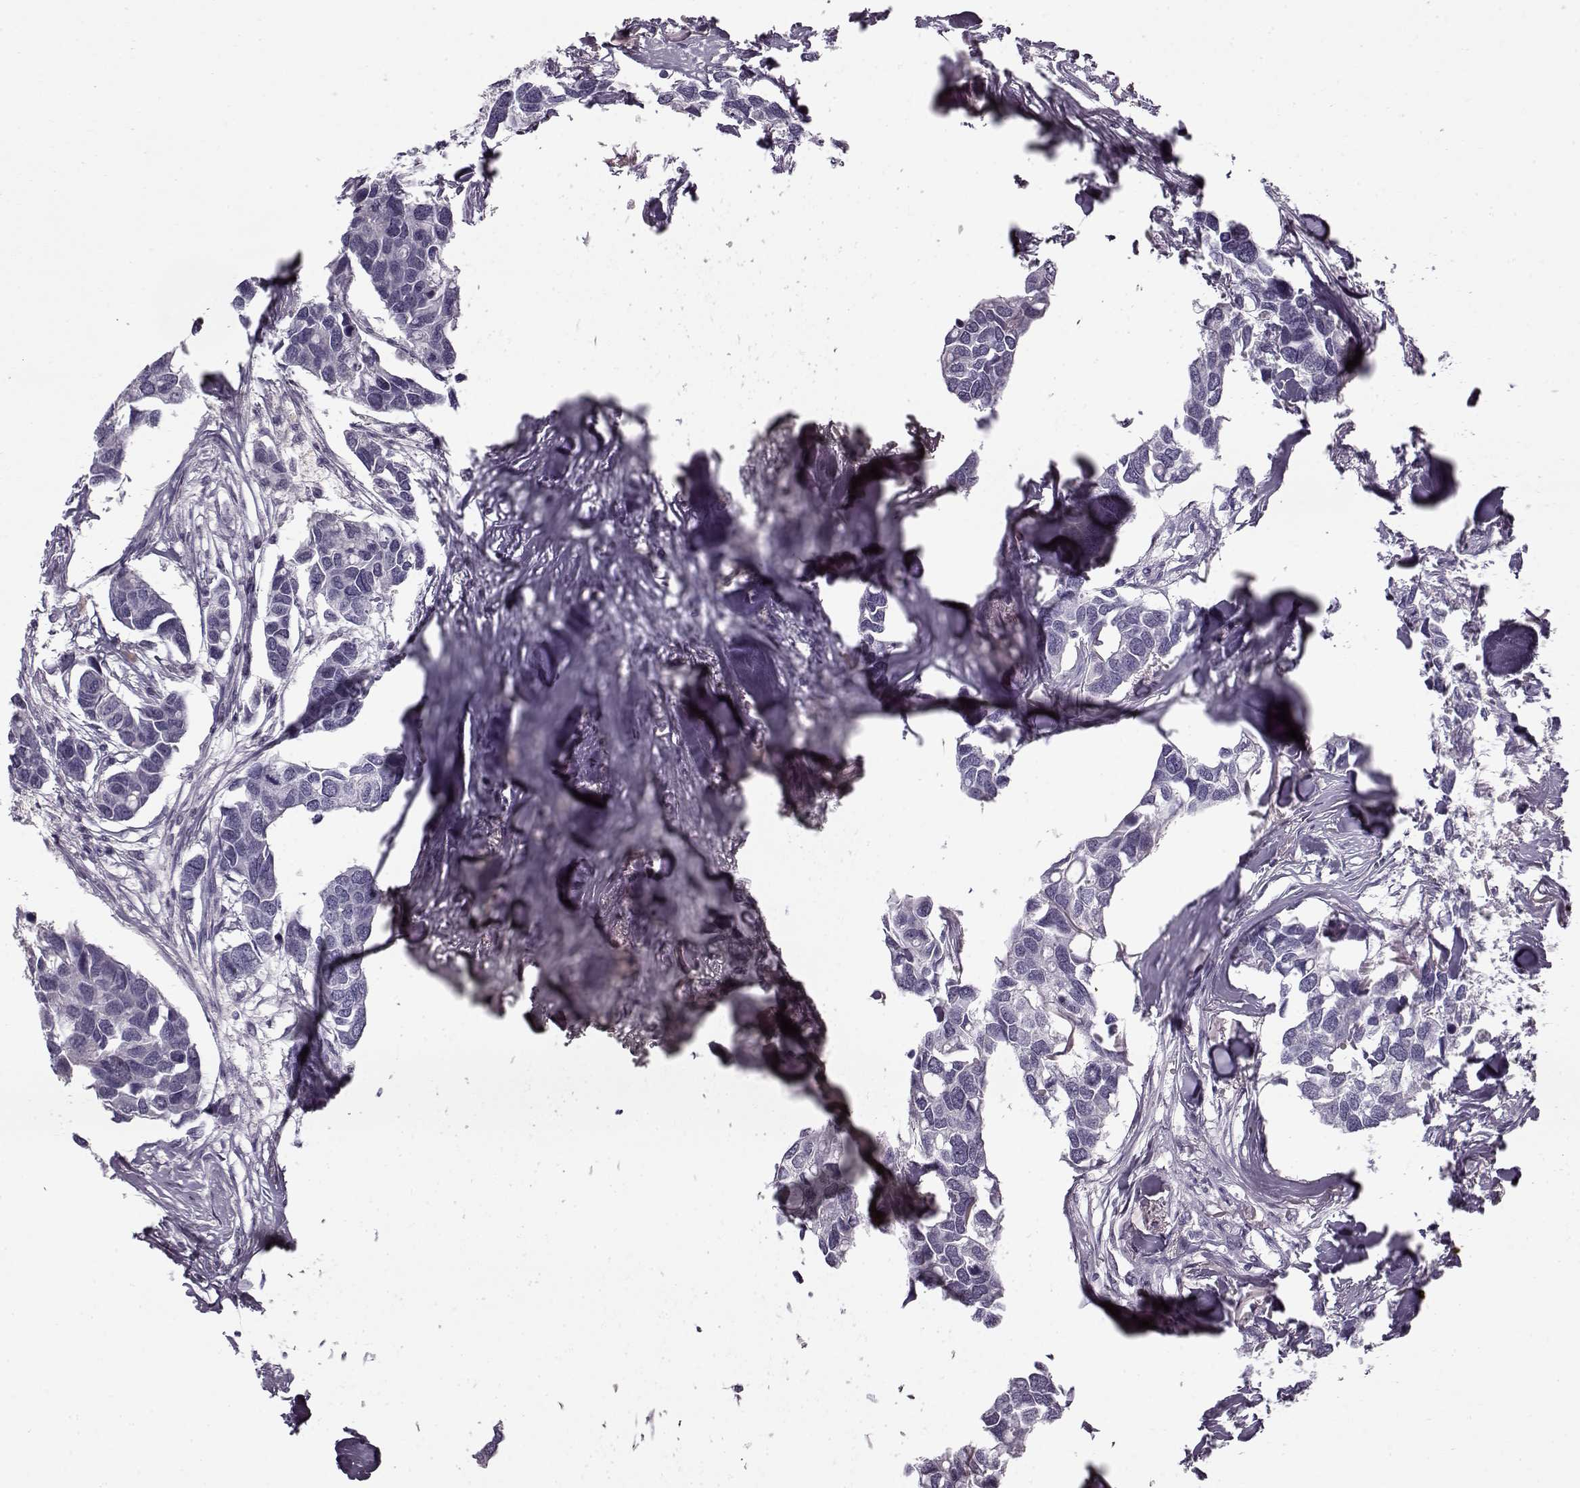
{"staining": {"intensity": "negative", "quantity": "none", "location": "none"}, "tissue": "breast cancer", "cell_type": "Tumor cells", "image_type": "cancer", "snomed": [{"axis": "morphology", "description": "Duct carcinoma"}, {"axis": "topography", "description": "Breast"}], "caption": "Tumor cells show no significant protein staining in infiltrating ductal carcinoma (breast).", "gene": "PNMT", "patient": {"sex": "female", "age": 83}}